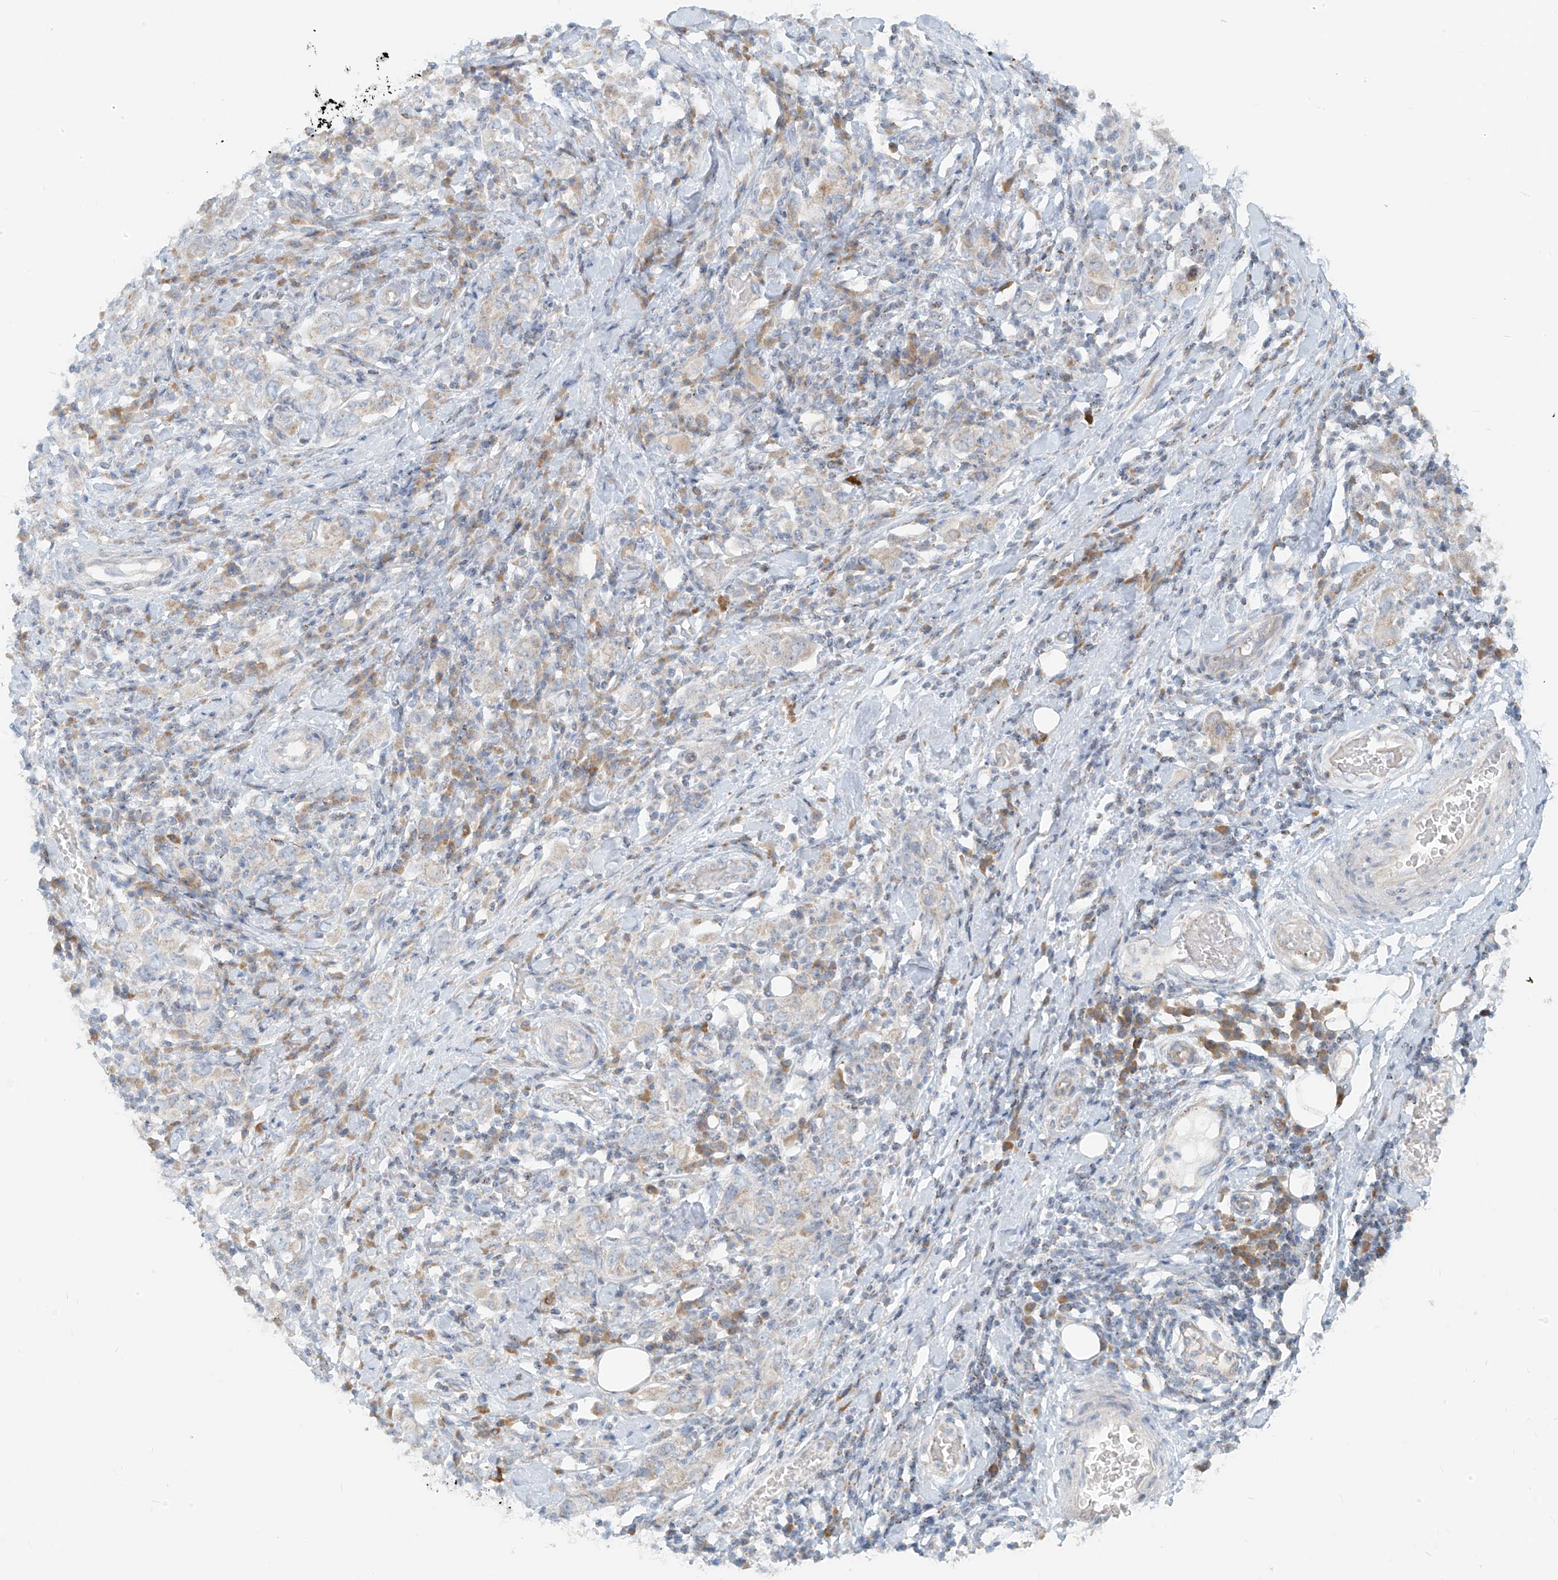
{"staining": {"intensity": "weak", "quantity": "<25%", "location": "cytoplasmic/membranous"}, "tissue": "stomach cancer", "cell_type": "Tumor cells", "image_type": "cancer", "snomed": [{"axis": "morphology", "description": "Adenocarcinoma, NOS"}, {"axis": "topography", "description": "Stomach, upper"}], "caption": "A micrograph of human stomach adenocarcinoma is negative for staining in tumor cells.", "gene": "UST", "patient": {"sex": "male", "age": 62}}